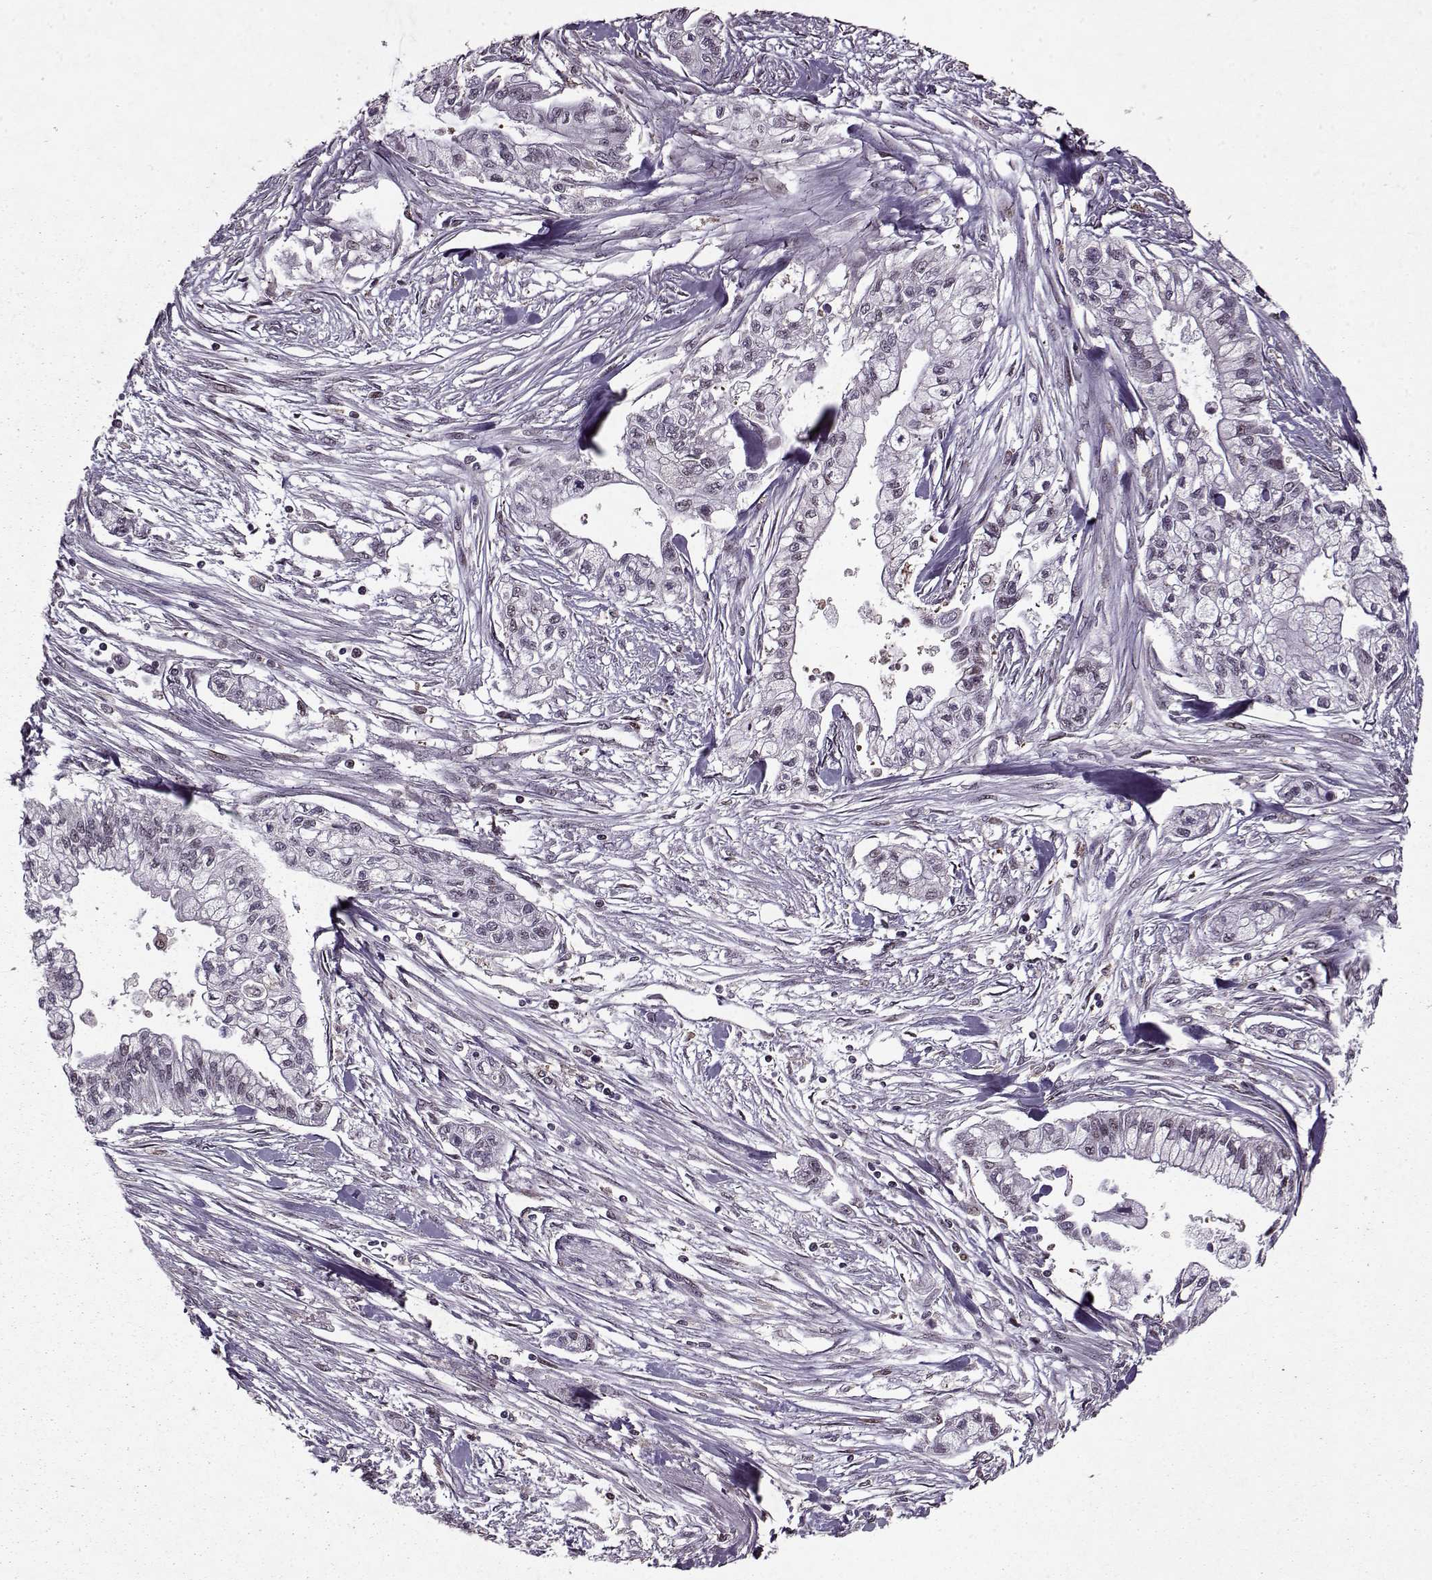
{"staining": {"intensity": "negative", "quantity": "none", "location": "none"}, "tissue": "pancreatic cancer", "cell_type": "Tumor cells", "image_type": "cancer", "snomed": [{"axis": "morphology", "description": "Adenocarcinoma, NOS"}, {"axis": "topography", "description": "Pancreas"}], "caption": "Photomicrograph shows no significant protein positivity in tumor cells of adenocarcinoma (pancreatic). Nuclei are stained in blue.", "gene": "PSMA7", "patient": {"sex": "male", "age": 54}}